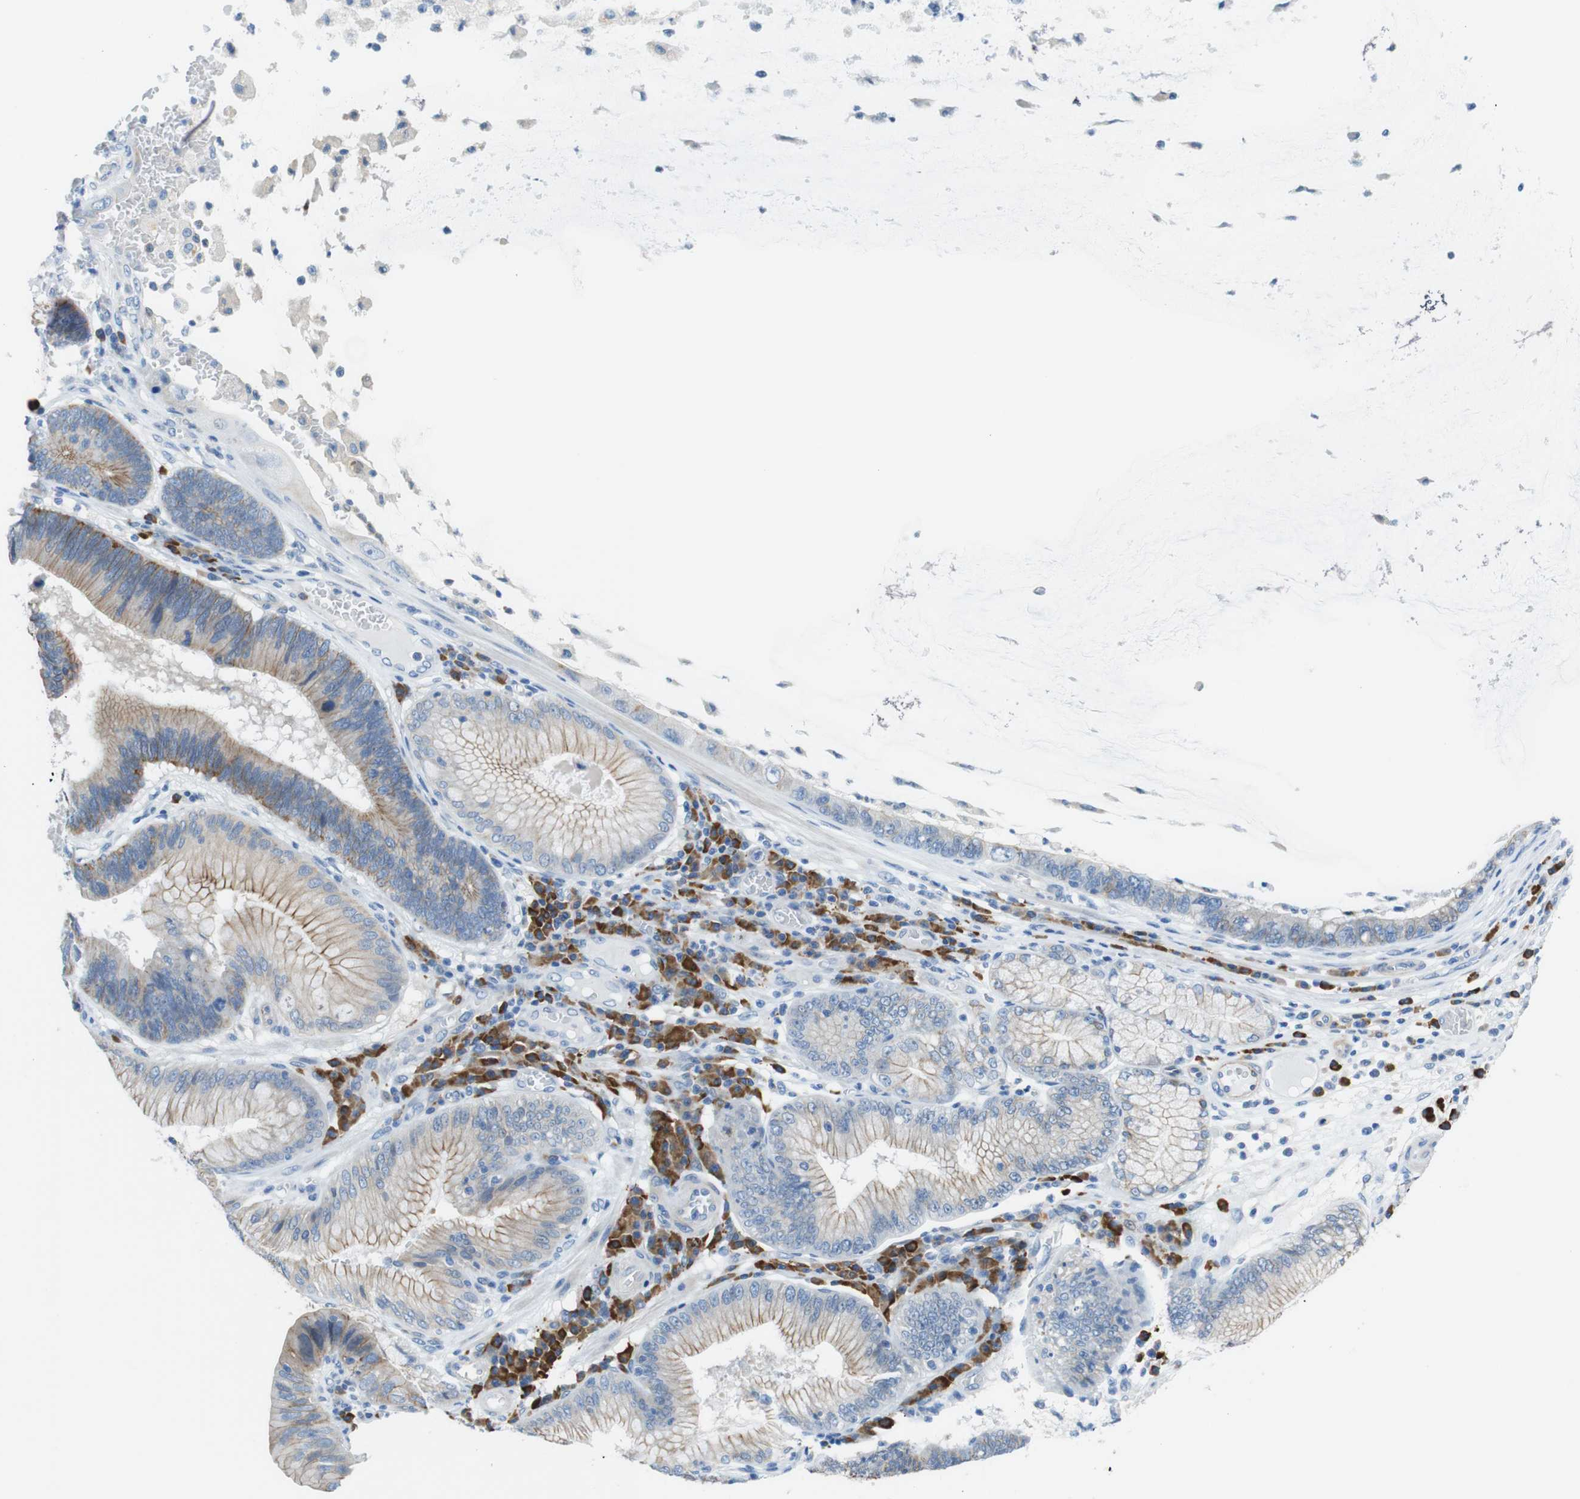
{"staining": {"intensity": "moderate", "quantity": "25%-75%", "location": "cytoplasmic/membranous"}, "tissue": "stomach cancer", "cell_type": "Tumor cells", "image_type": "cancer", "snomed": [{"axis": "morphology", "description": "Adenocarcinoma, NOS"}, {"axis": "topography", "description": "Stomach"}], "caption": "Human adenocarcinoma (stomach) stained with a brown dye shows moderate cytoplasmic/membranous positive staining in approximately 25%-75% of tumor cells.", "gene": "CLMN", "patient": {"sex": "male", "age": 59}}